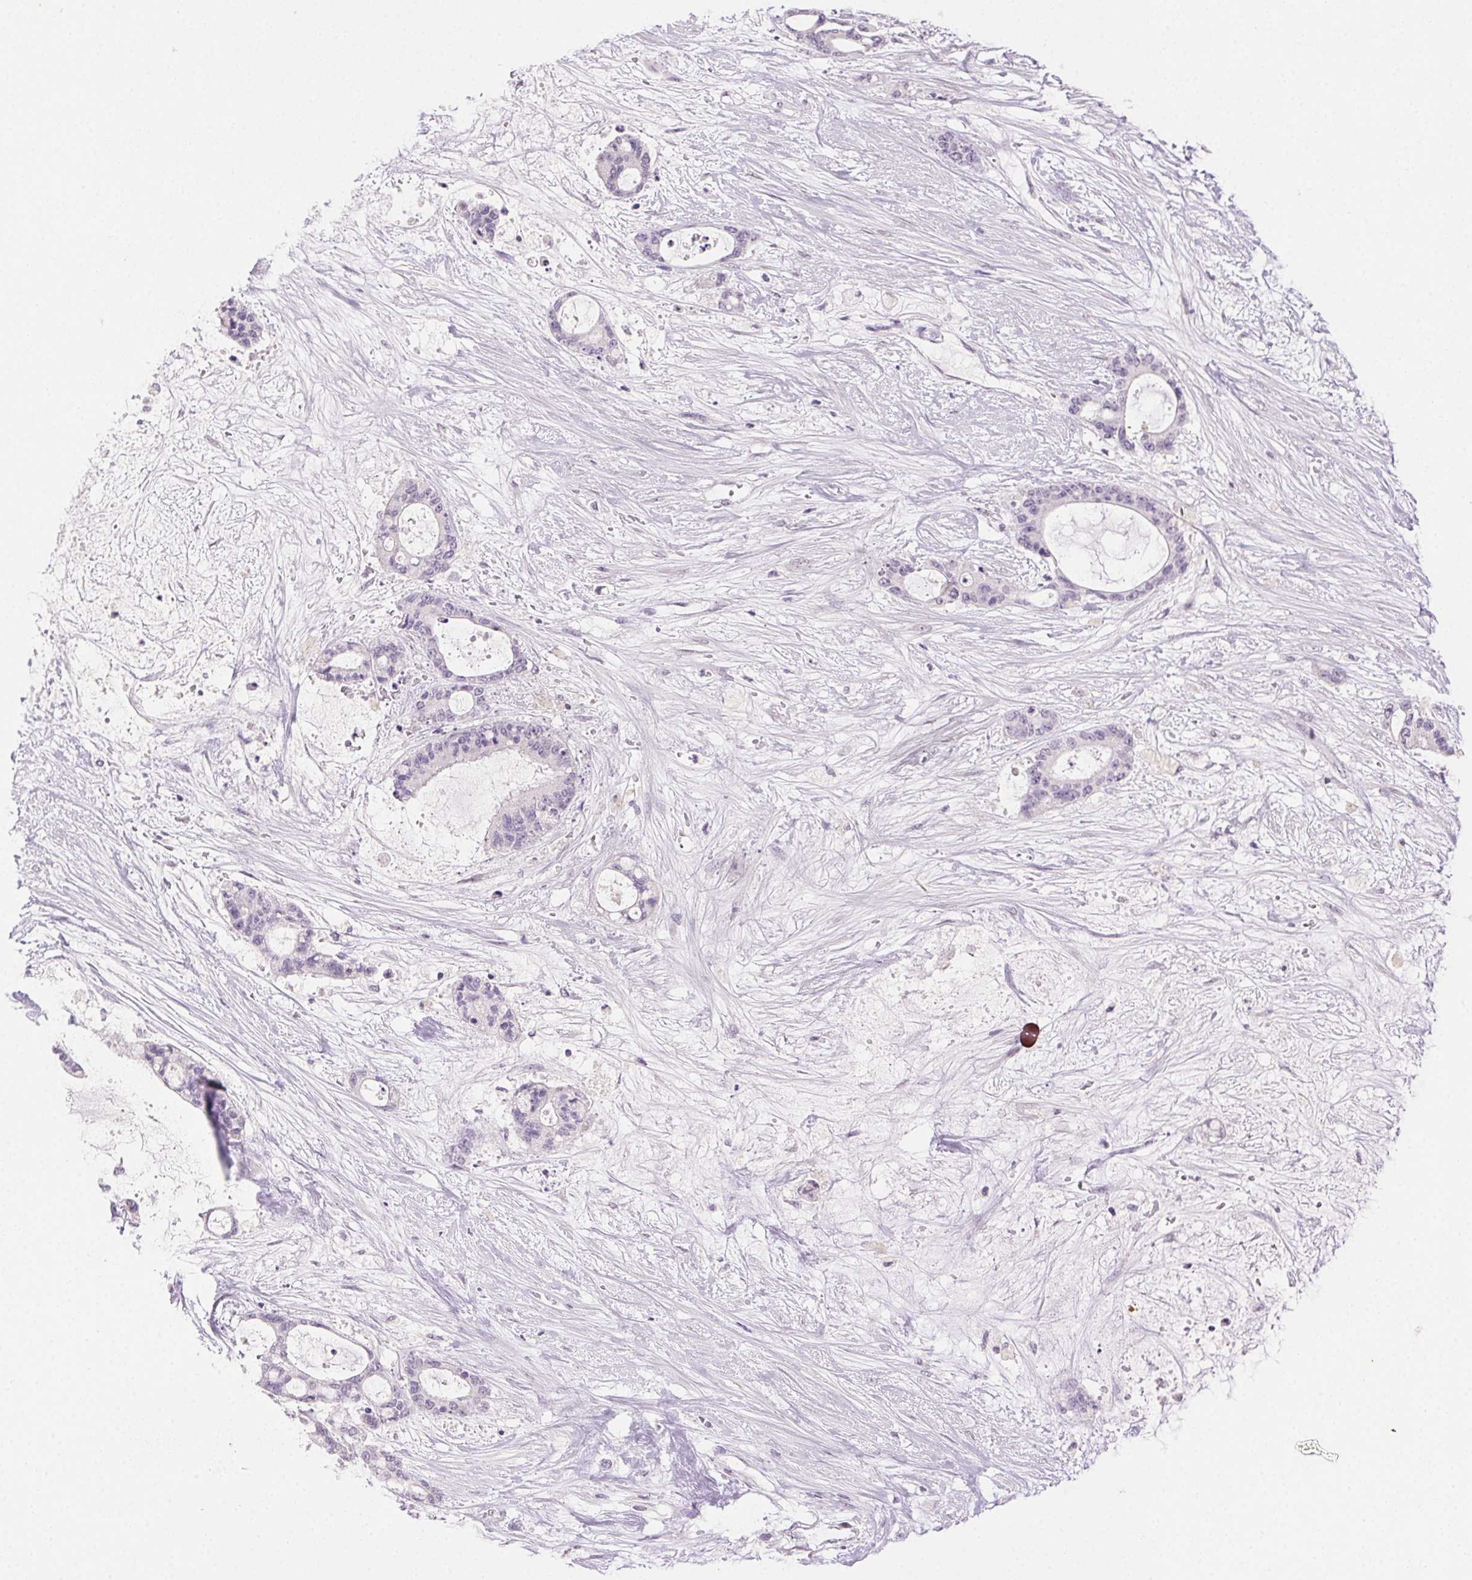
{"staining": {"intensity": "negative", "quantity": "none", "location": "none"}, "tissue": "liver cancer", "cell_type": "Tumor cells", "image_type": "cancer", "snomed": [{"axis": "morphology", "description": "Normal tissue, NOS"}, {"axis": "morphology", "description": "Cholangiocarcinoma"}, {"axis": "topography", "description": "Liver"}, {"axis": "topography", "description": "Peripheral nerve tissue"}], "caption": "Liver cancer (cholangiocarcinoma) stained for a protein using immunohistochemistry (IHC) reveals no positivity tumor cells.", "gene": "CLDN10", "patient": {"sex": "female", "age": 73}}